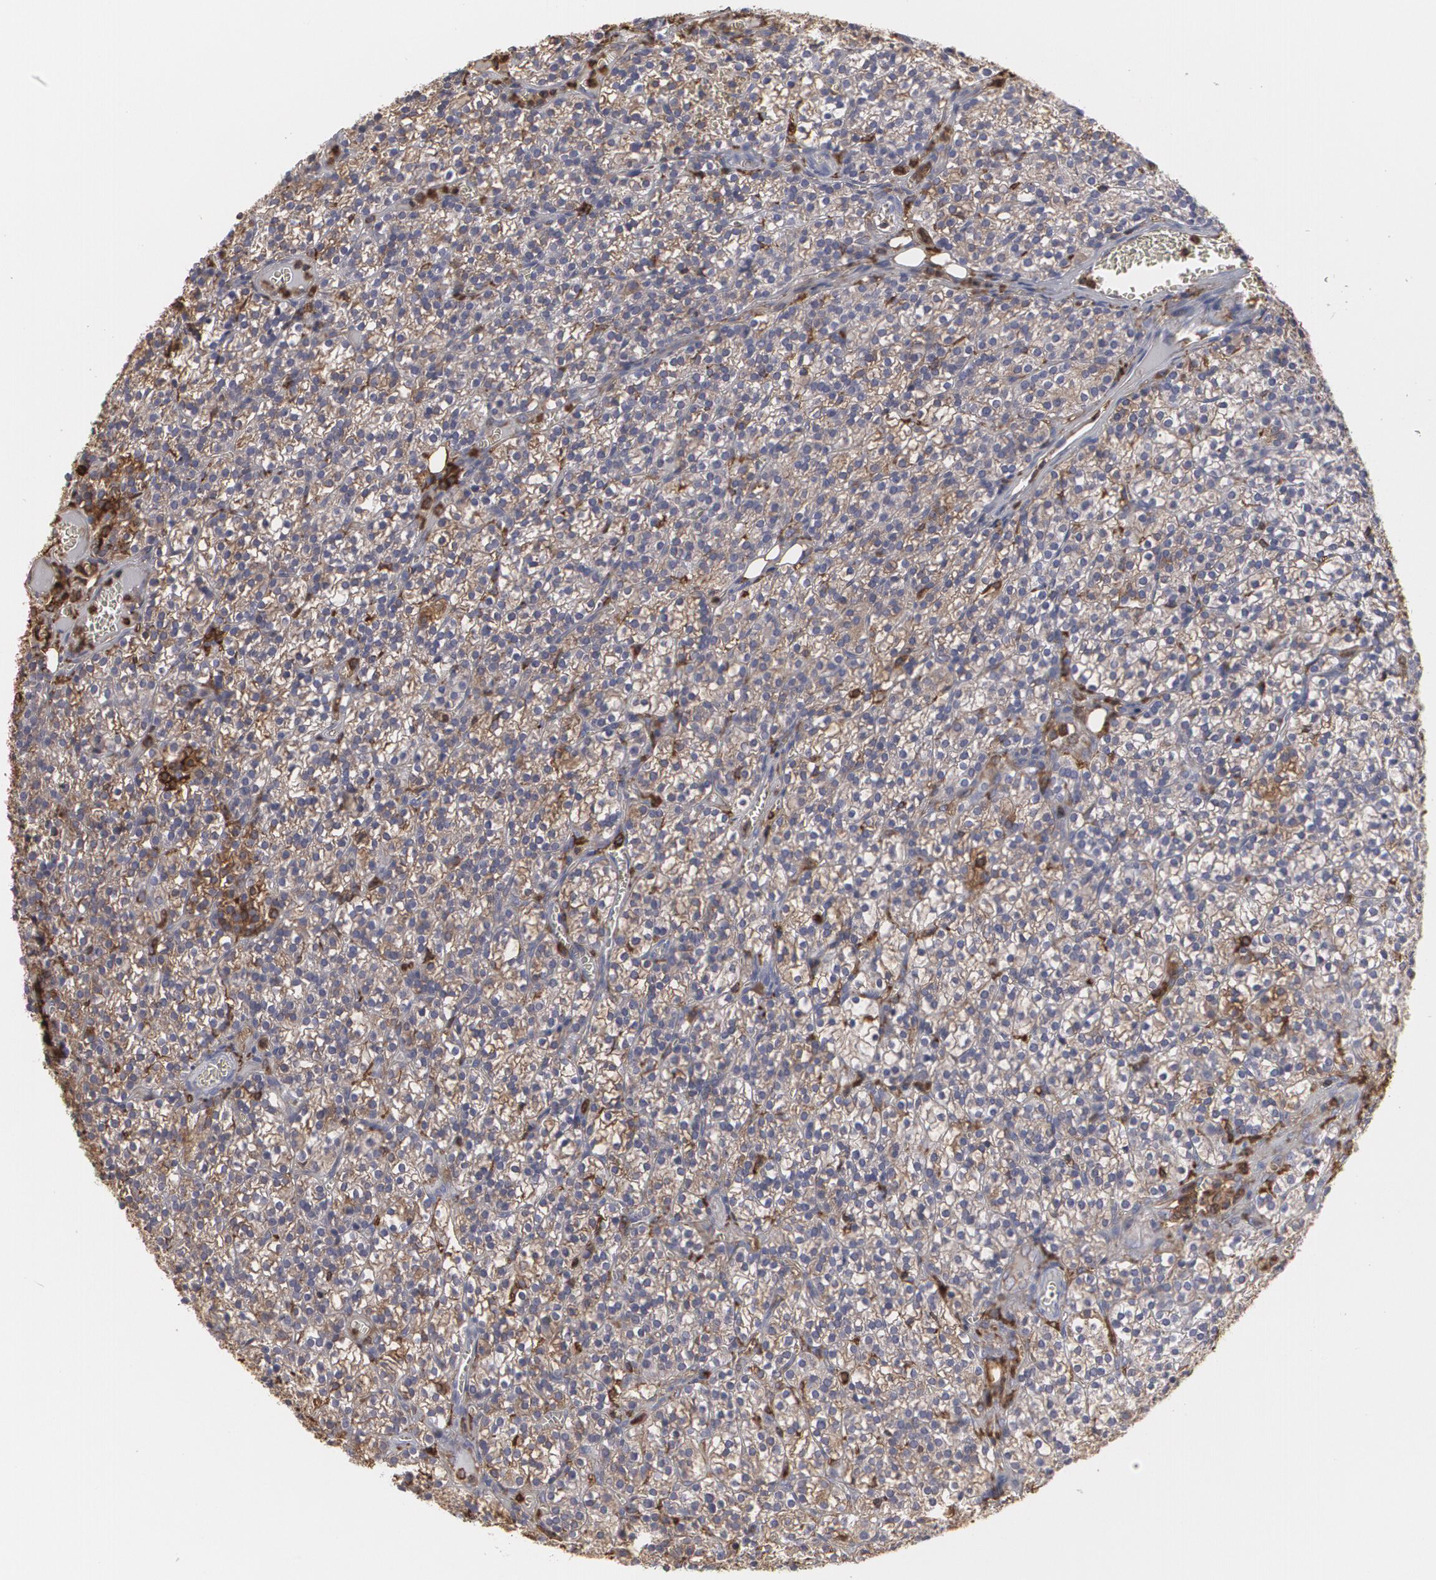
{"staining": {"intensity": "moderate", "quantity": "25%-75%", "location": "cytoplasmic/membranous"}, "tissue": "parathyroid gland", "cell_type": "Glandular cells", "image_type": "normal", "snomed": [{"axis": "morphology", "description": "Normal tissue, NOS"}, {"axis": "topography", "description": "Parathyroid gland"}], "caption": "Moderate cytoplasmic/membranous staining is identified in about 25%-75% of glandular cells in benign parathyroid gland. Ihc stains the protein of interest in brown and the nuclei are stained blue.", "gene": "ODC1", "patient": {"sex": "female", "age": 17}}